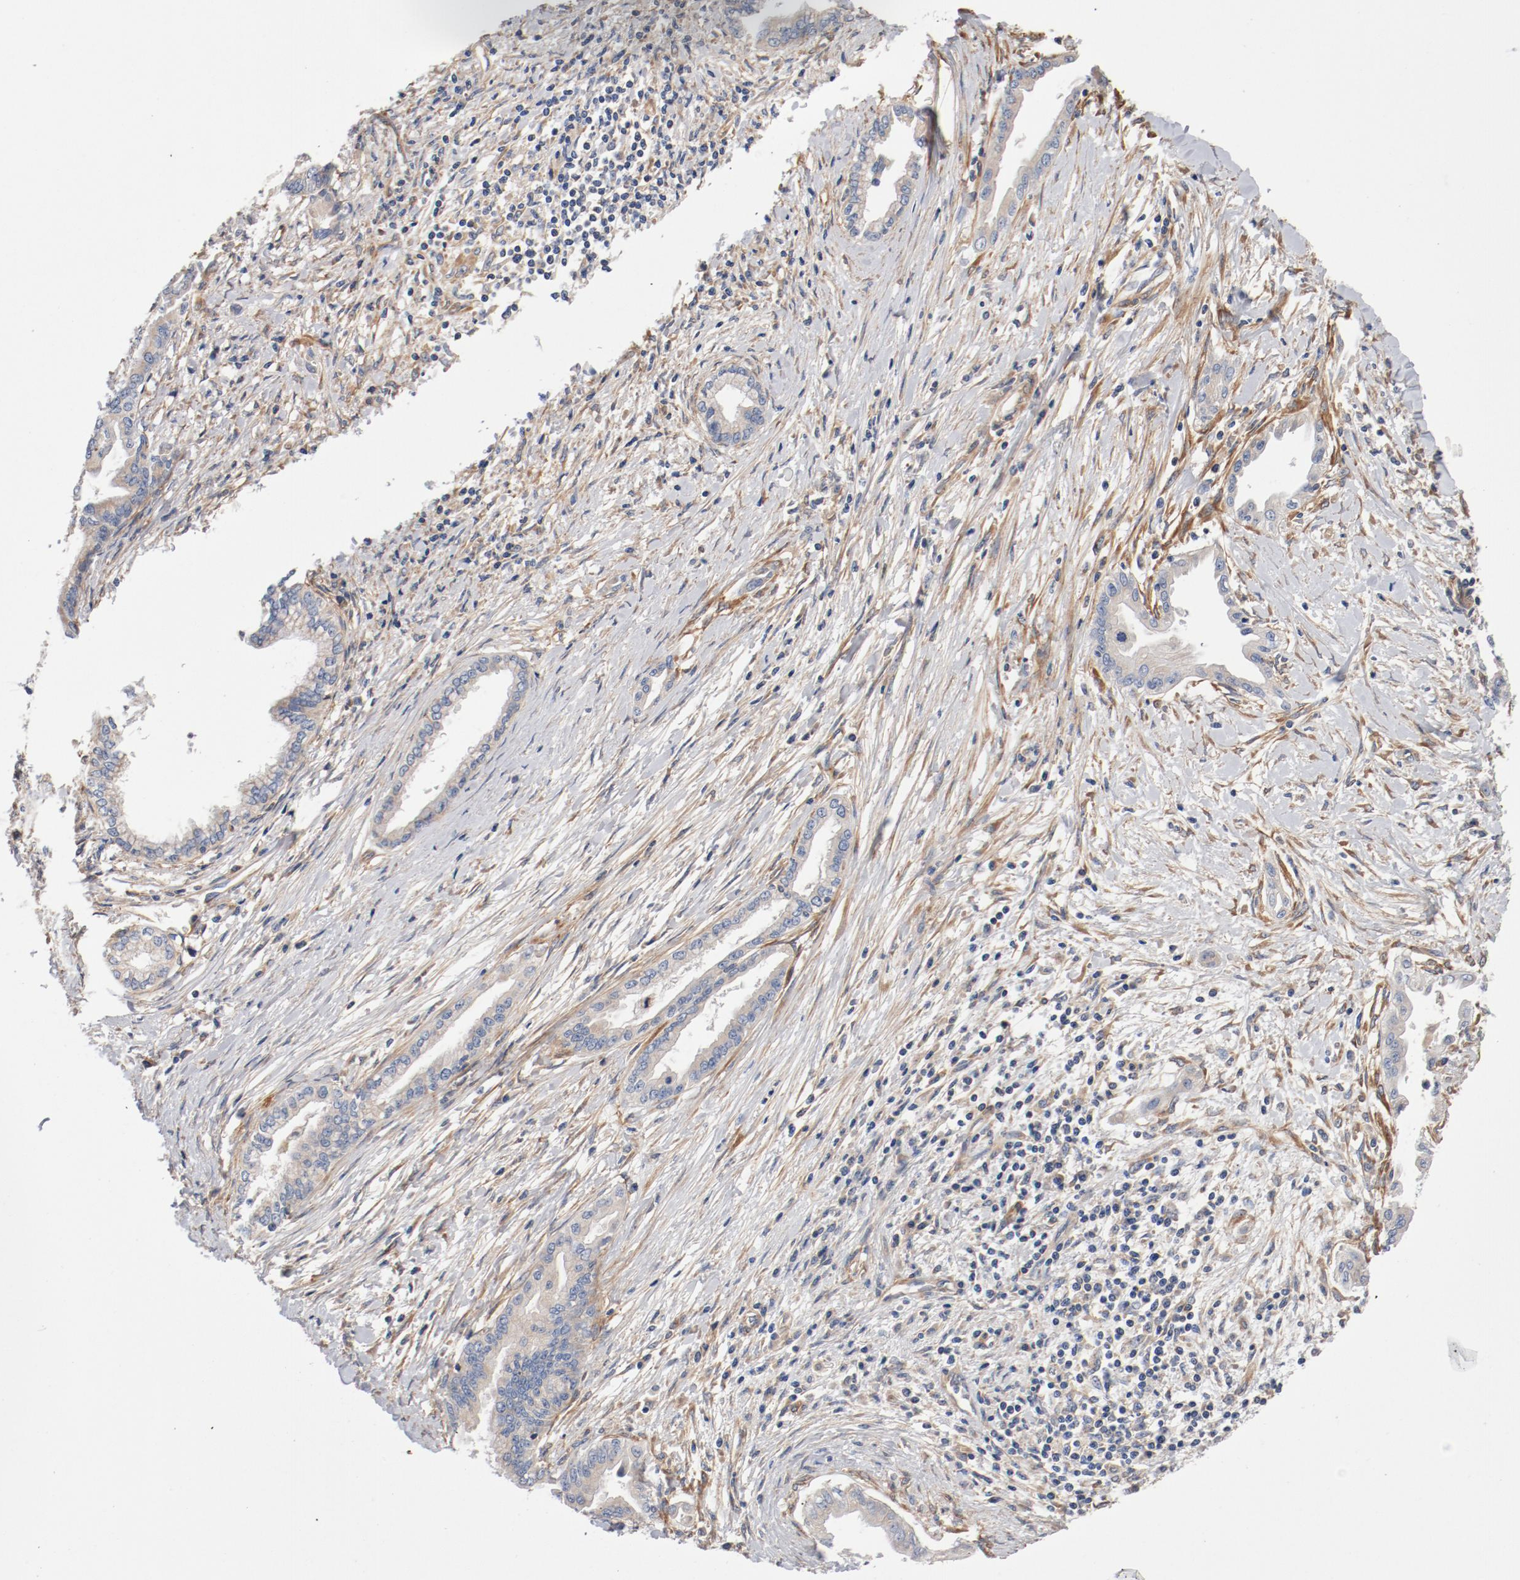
{"staining": {"intensity": "moderate", "quantity": "<25%", "location": "cytoplasmic/membranous"}, "tissue": "pancreatic cancer", "cell_type": "Tumor cells", "image_type": "cancer", "snomed": [{"axis": "morphology", "description": "Adenocarcinoma, NOS"}, {"axis": "topography", "description": "Pancreas"}], "caption": "Protein expression analysis of pancreatic adenocarcinoma reveals moderate cytoplasmic/membranous positivity in approximately <25% of tumor cells.", "gene": "ILK", "patient": {"sex": "female", "age": 64}}